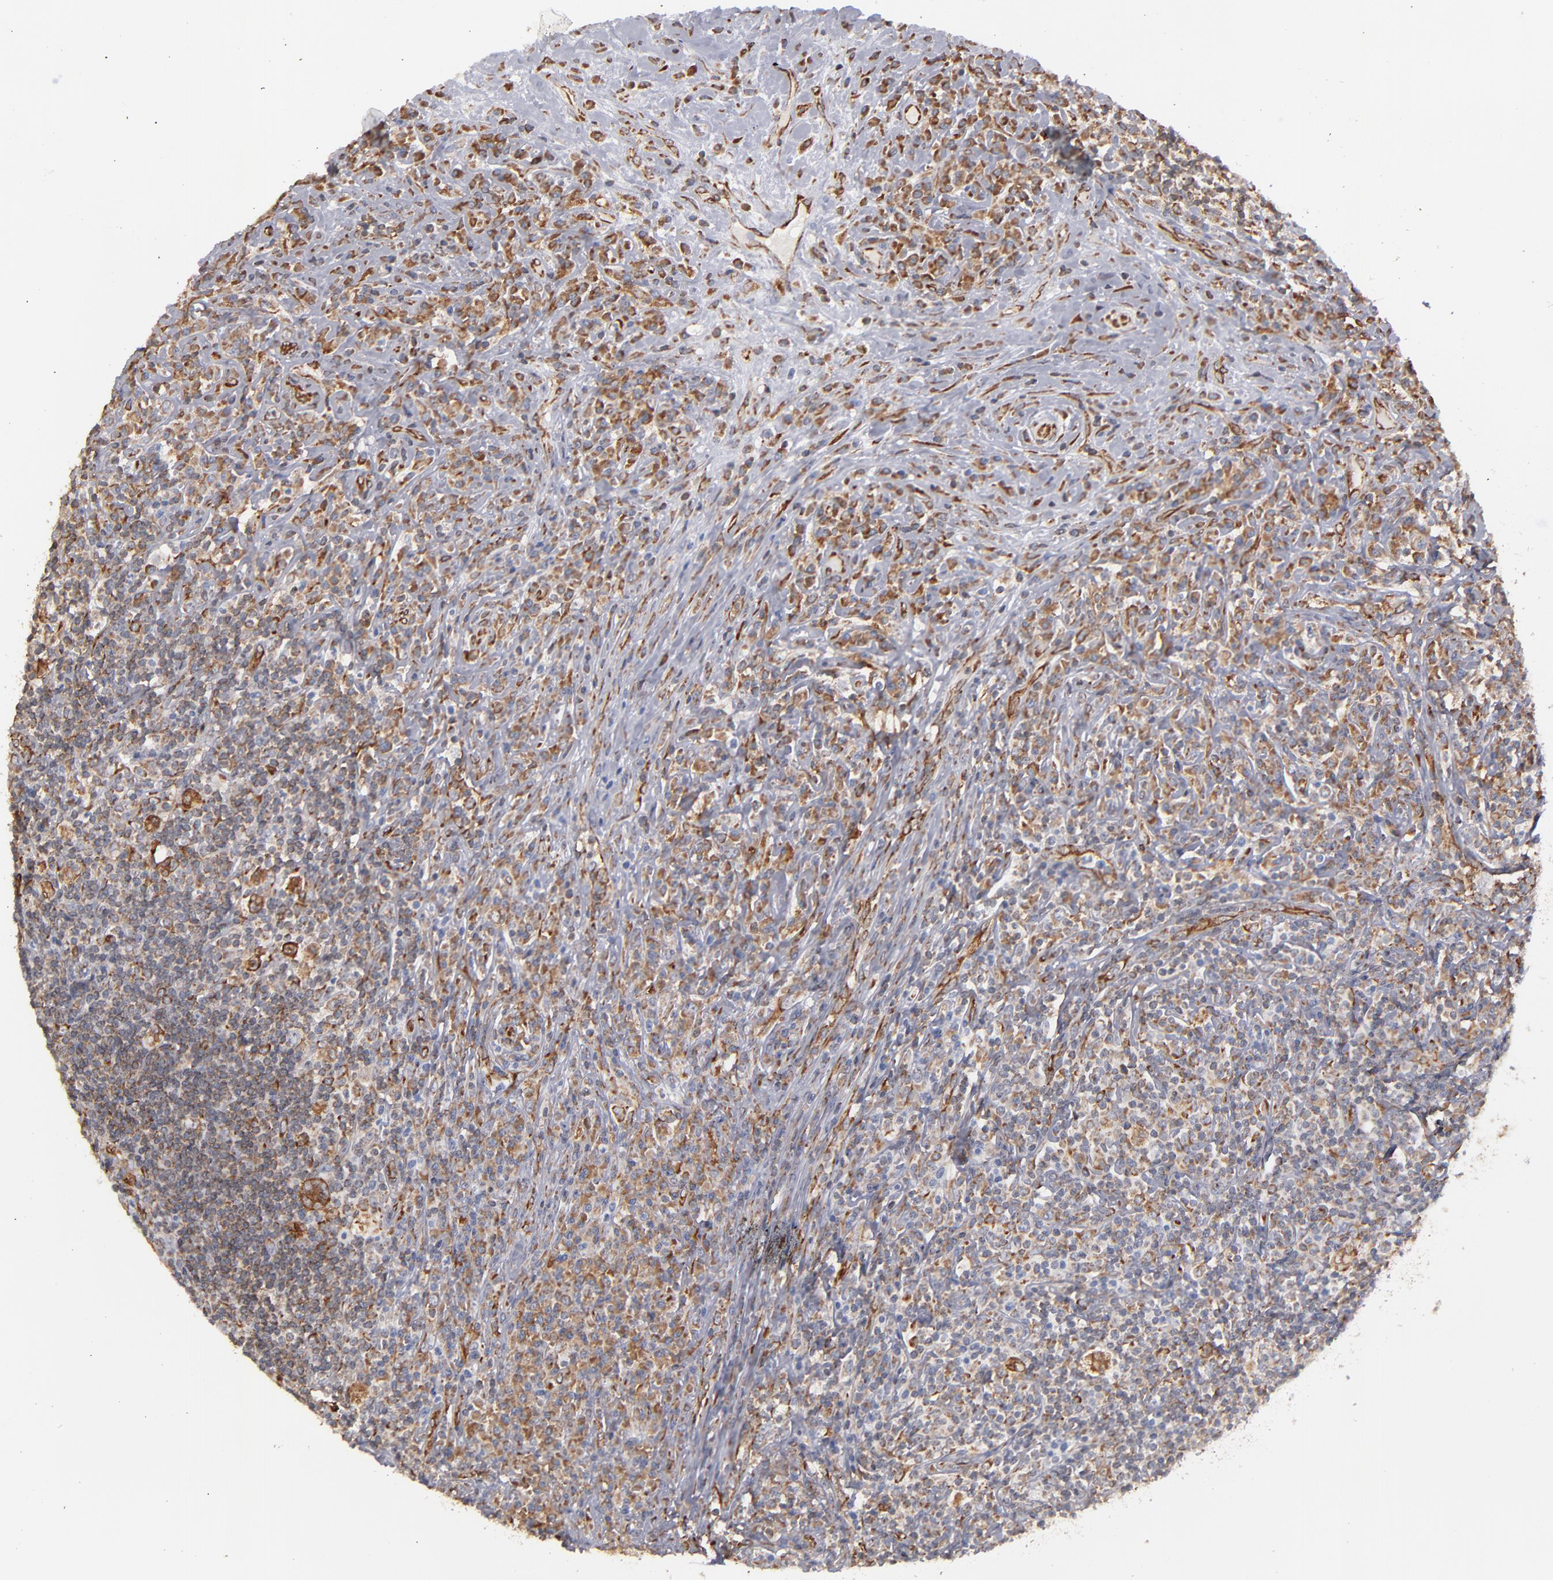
{"staining": {"intensity": "moderate", "quantity": ">75%", "location": "cytoplasmic/membranous"}, "tissue": "lymphoma", "cell_type": "Tumor cells", "image_type": "cancer", "snomed": [{"axis": "morphology", "description": "Hodgkin's disease, NOS"}, {"axis": "topography", "description": "Lymph node"}], "caption": "Moderate cytoplasmic/membranous expression is appreciated in approximately >75% of tumor cells in lymphoma.", "gene": "KTN1", "patient": {"sex": "female", "age": 25}}